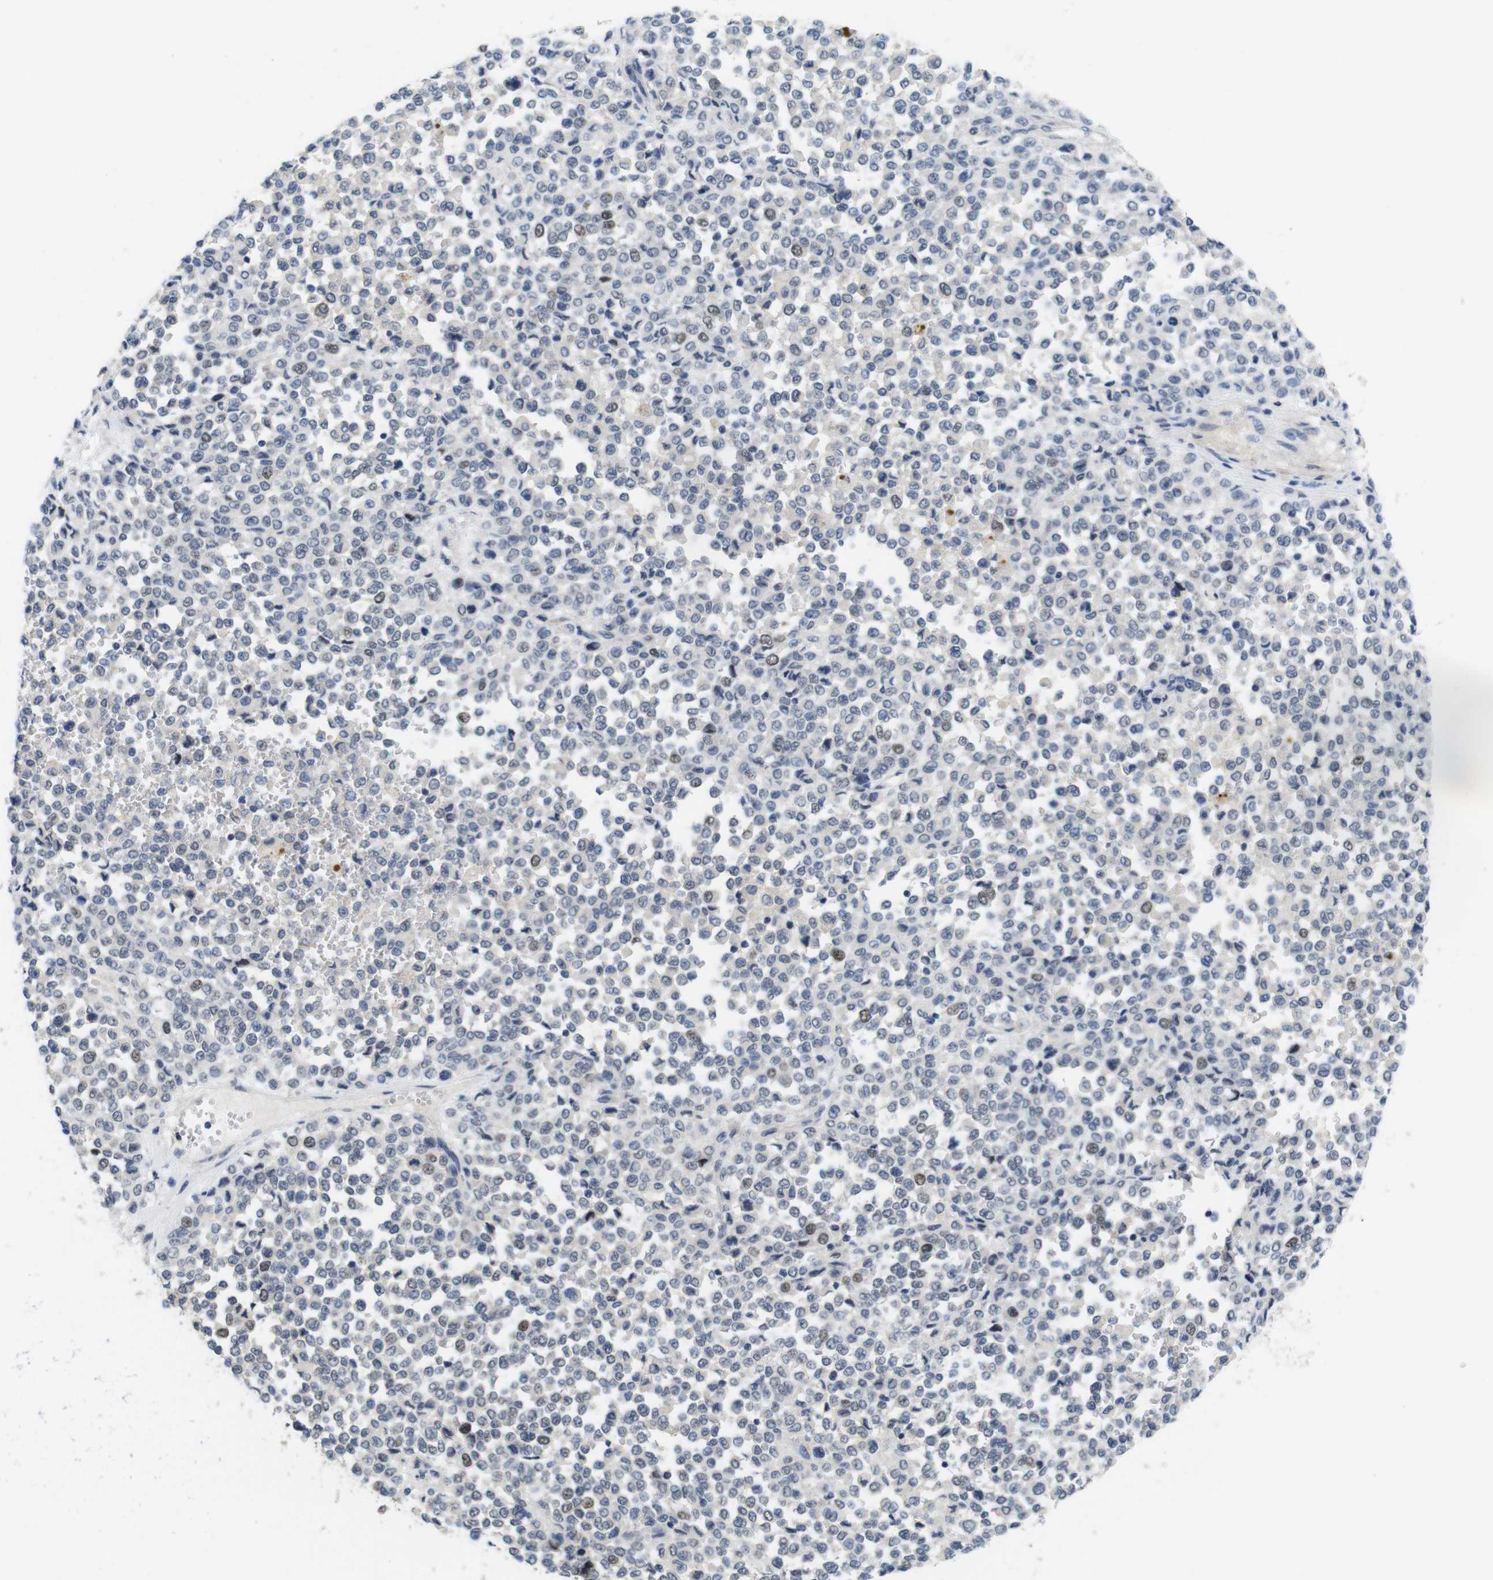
{"staining": {"intensity": "moderate", "quantity": "<25%", "location": "nuclear"}, "tissue": "melanoma", "cell_type": "Tumor cells", "image_type": "cancer", "snomed": [{"axis": "morphology", "description": "Malignant melanoma, Metastatic site"}, {"axis": "topography", "description": "Pancreas"}], "caption": "Melanoma stained for a protein (brown) reveals moderate nuclear positive staining in about <25% of tumor cells.", "gene": "SKP2", "patient": {"sex": "female", "age": 30}}